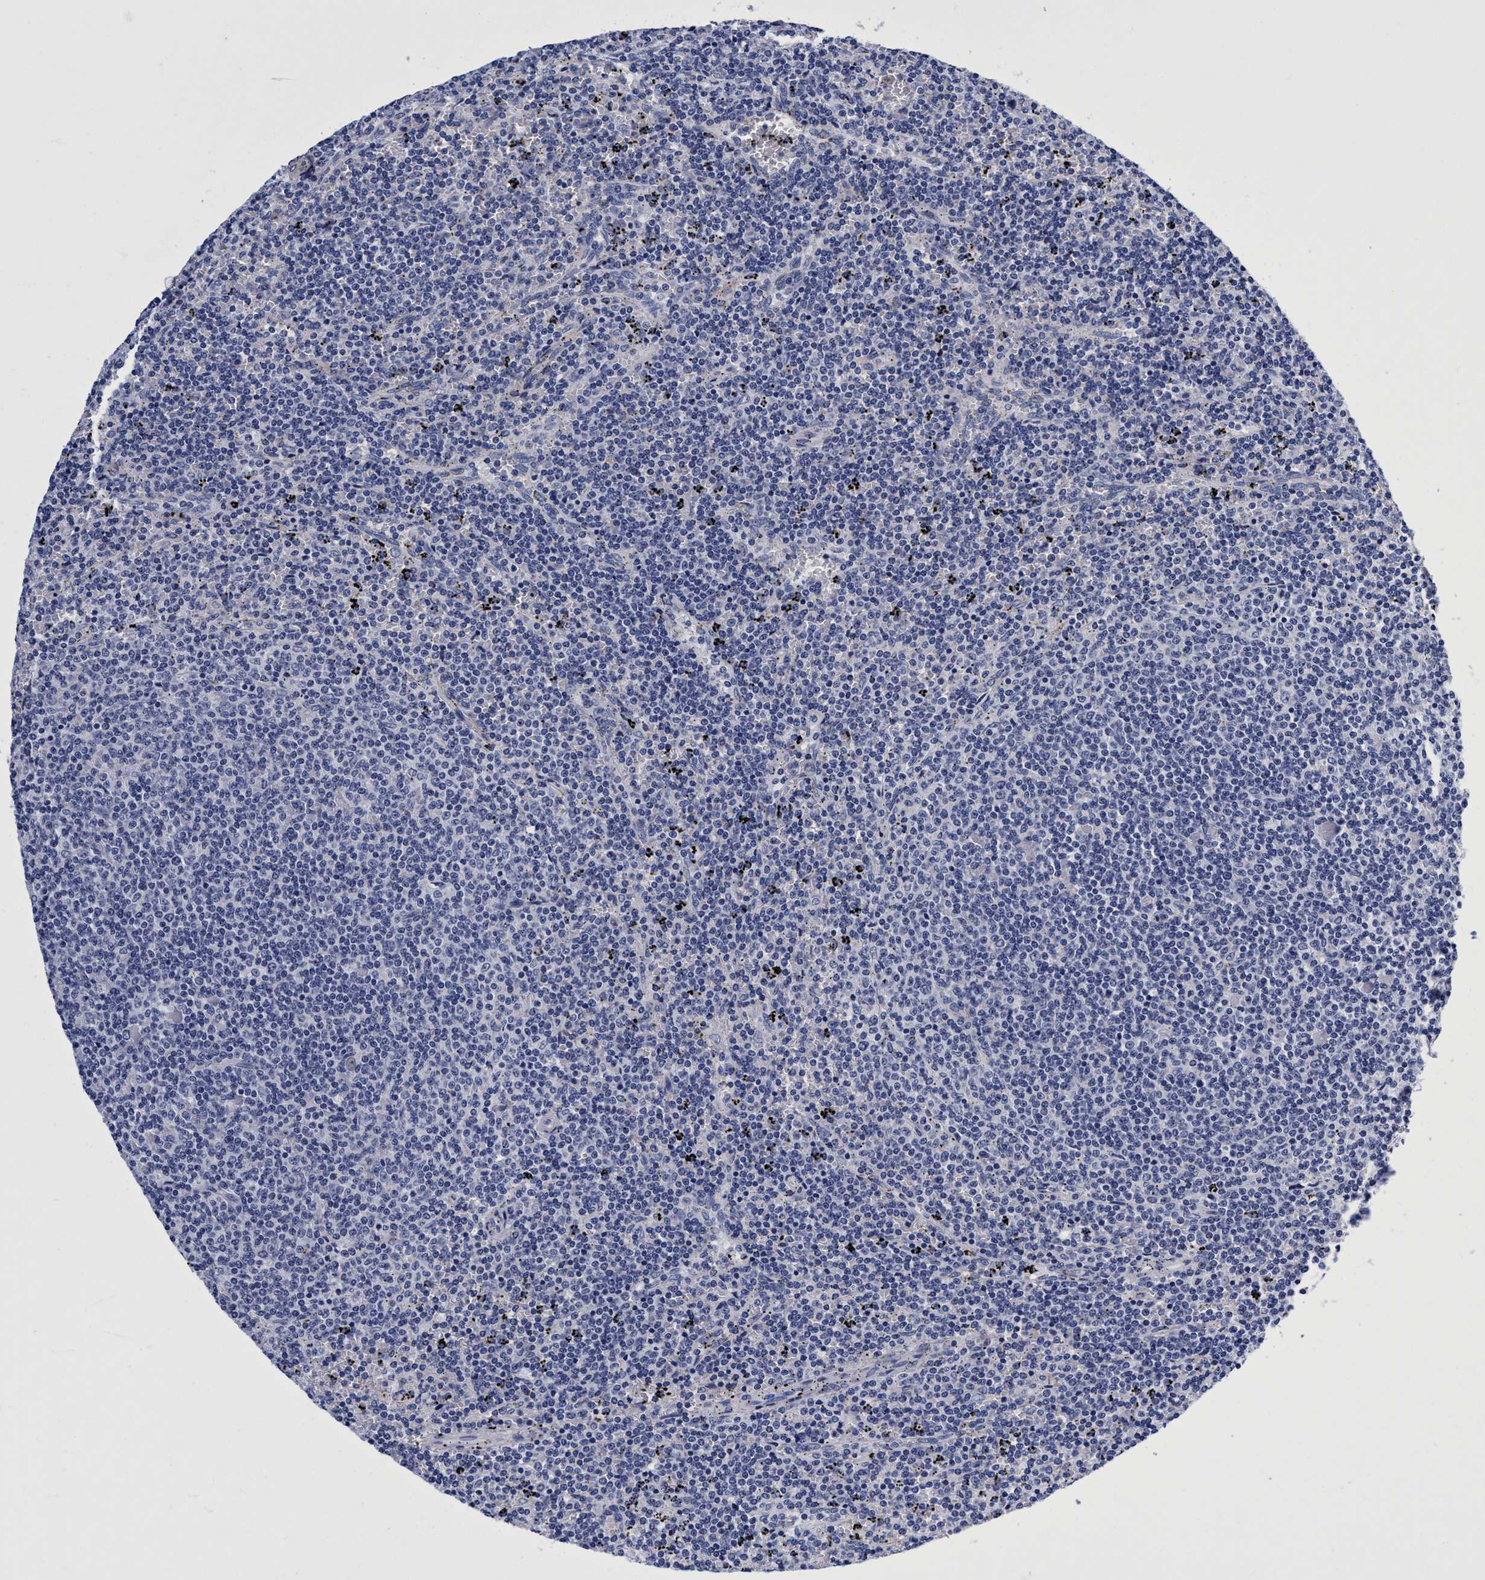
{"staining": {"intensity": "negative", "quantity": "none", "location": "none"}, "tissue": "lymphoma", "cell_type": "Tumor cells", "image_type": "cancer", "snomed": [{"axis": "morphology", "description": "Malignant lymphoma, non-Hodgkin's type, Low grade"}, {"axis": "topography", "description": "Spleen"}], "caption": "This is a photomicrograph of immunohistochemistry (IHC) staining of lymphoma, which shows no expression in tumor cells.", "gene": "PLPPR1", "patient": {"sex": "female", "age": 50}}